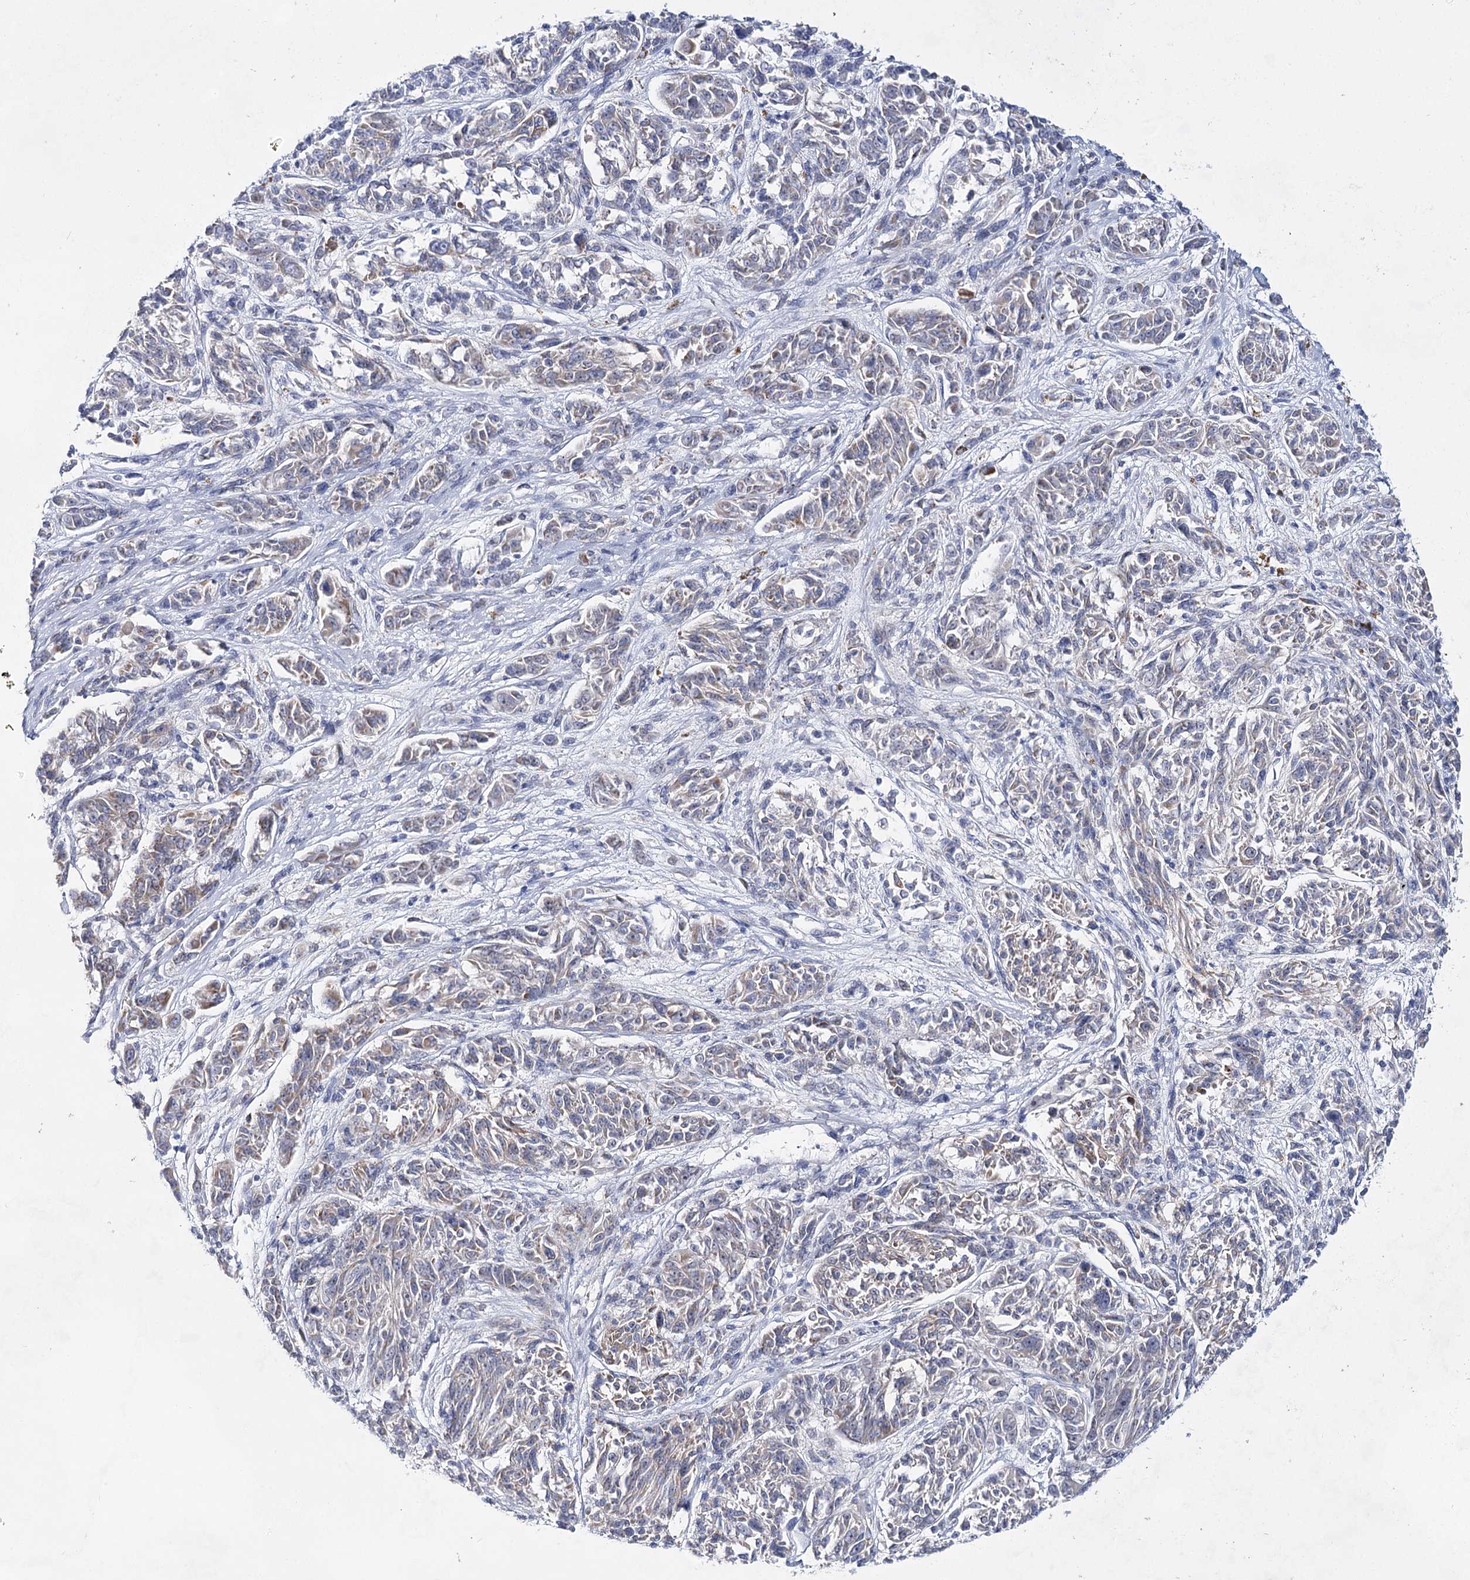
{"staining": {"intensity": "weak", "quantity": ">75%", "location": "cytoplasmic/membranous"}, "tissue": "melanoma", "cell_type": "Tumor cells", "image_type": "cancer", "snomed": [{"axis": "morphology", "description": "Malignant melanoma, NOS"}, {"axis": "topography", "description": "Skin"}], "caption": "There is low levels of weak cytoplasmic/membranous staining in tumor cells of melanoma, as demonstrated by immunohistochemical staining (brown color).", "gene": "BPHL", "patient": {"sex": "male", "age": 53}}